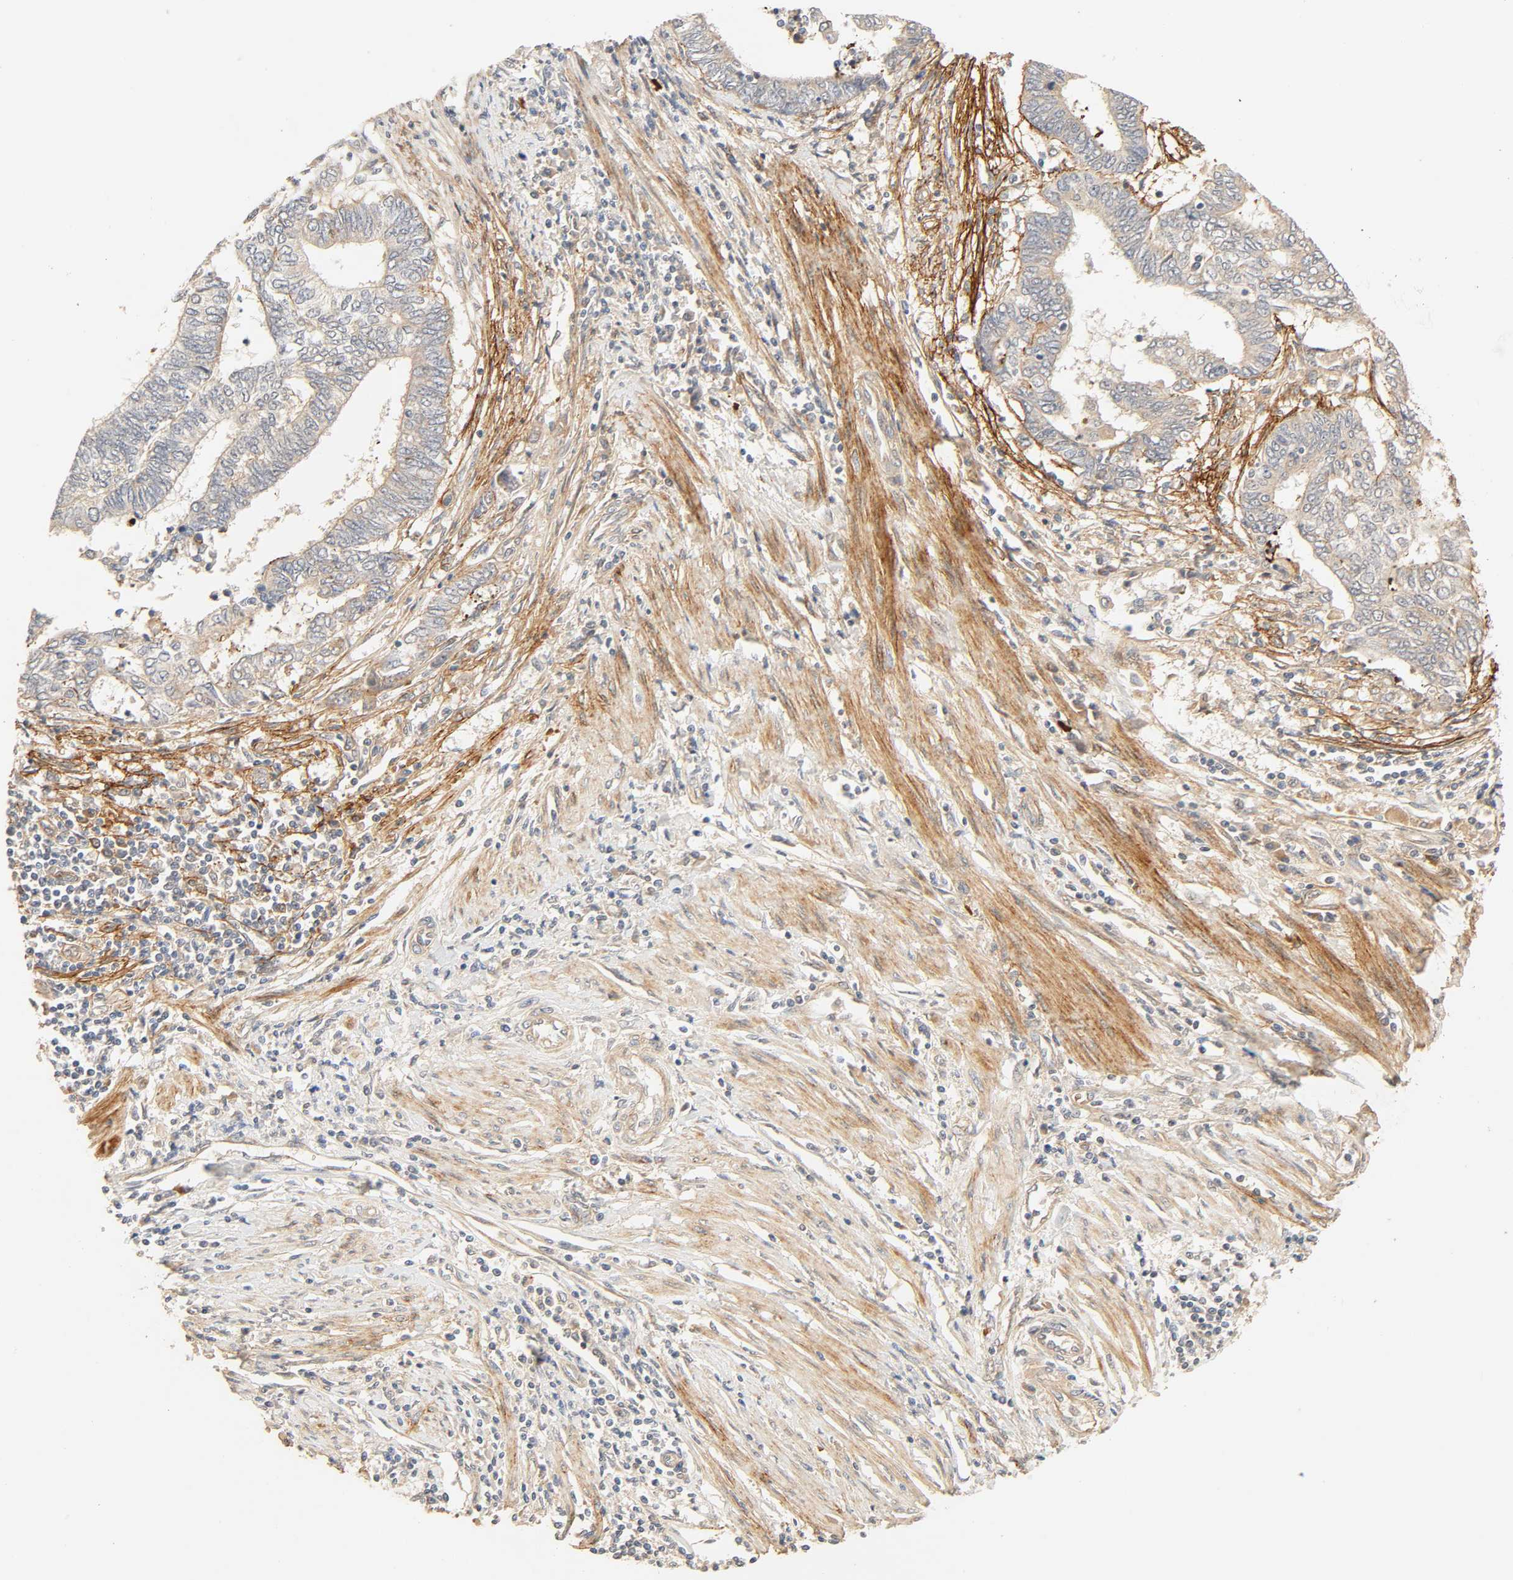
{"staining": {"intensity": "weak", "quantity": "25%-75%", "location": "cytoplasmic/membranous"}, "tissue": "endometrial cancer", "cell_type": "Tumor cells", "image_type": "cancer", "snomed": [{"axis": "morphology", "description": "Adenocarcinoma, NOS"}, {"axis": "topography", "description": "Uterus"}, {"axis": "topography", "description": "Endometrium"}], "caption": "The photomicrograph displays immunohistochemical staining of endometrial cancer (adenocarcinoma). There is weak cytoplasmic/membranous expression is appreciated in about 25%-75% of tumor cells. (brown staining indicates protein expression, while blue staining denotes nuclei).", "gene": "CACNA1G", "patient": {"sex": "female", "age": 70}}